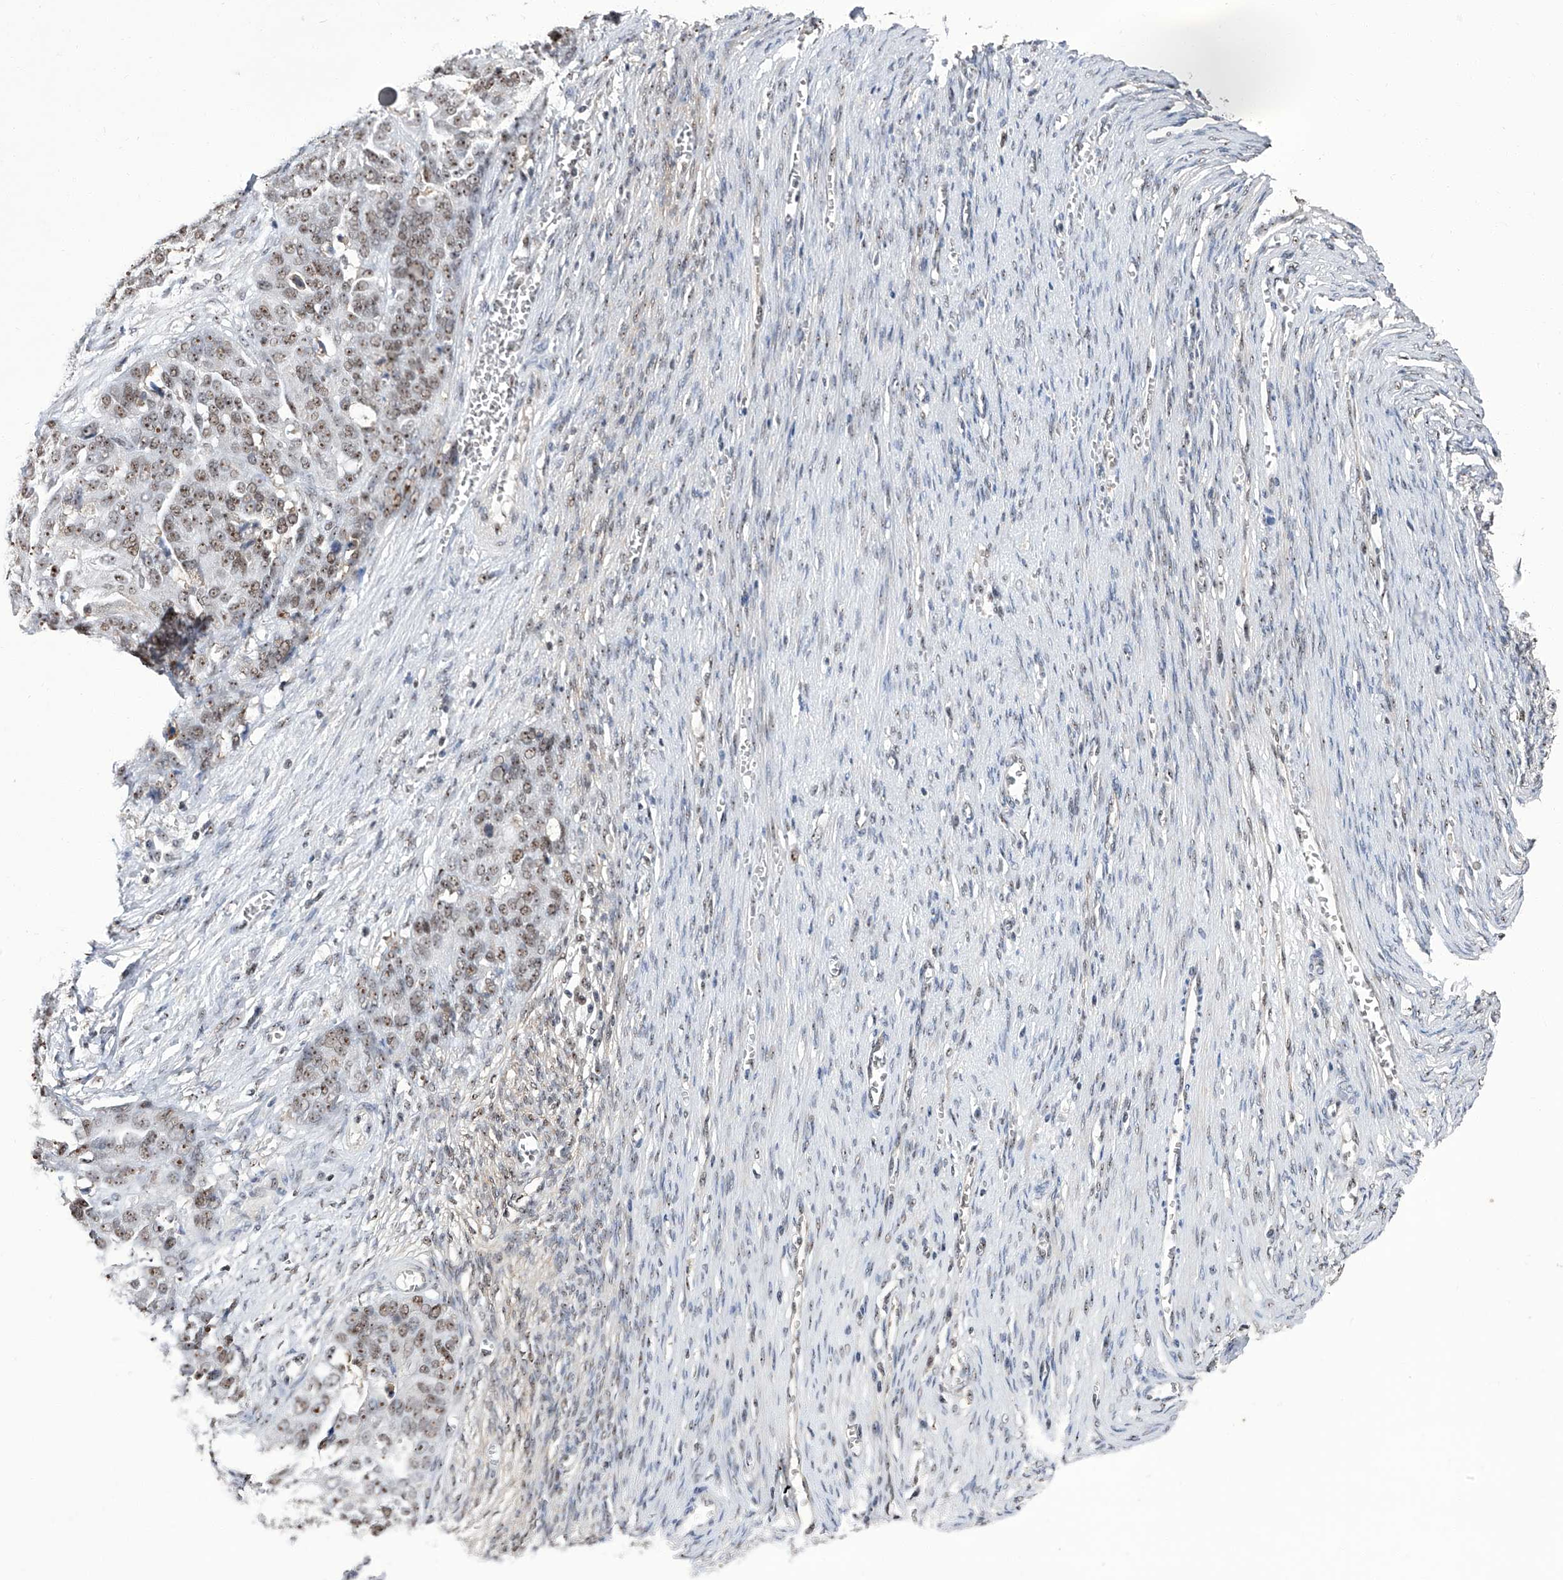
{"staining": {"intensity": "moderate", "quantity": ">75%", "location": "nuclear"}, "tissue": "ovarian cancer", "cell_type": "Tumor cells", "image_type": "cancer", "snomed": [{"axis": "morphology", "description": "Cystadenocarcinoma, serous, NOS"}, {"axis": "topography", "description": "Ovary"}], "caption": "Ovarian serous cystadenocarcinoma tissue exhibits moderate nuclear expression in about >75% of tumor cells", "gene": "CMTR1", "patient": {"sex": "female", "age": 44}}